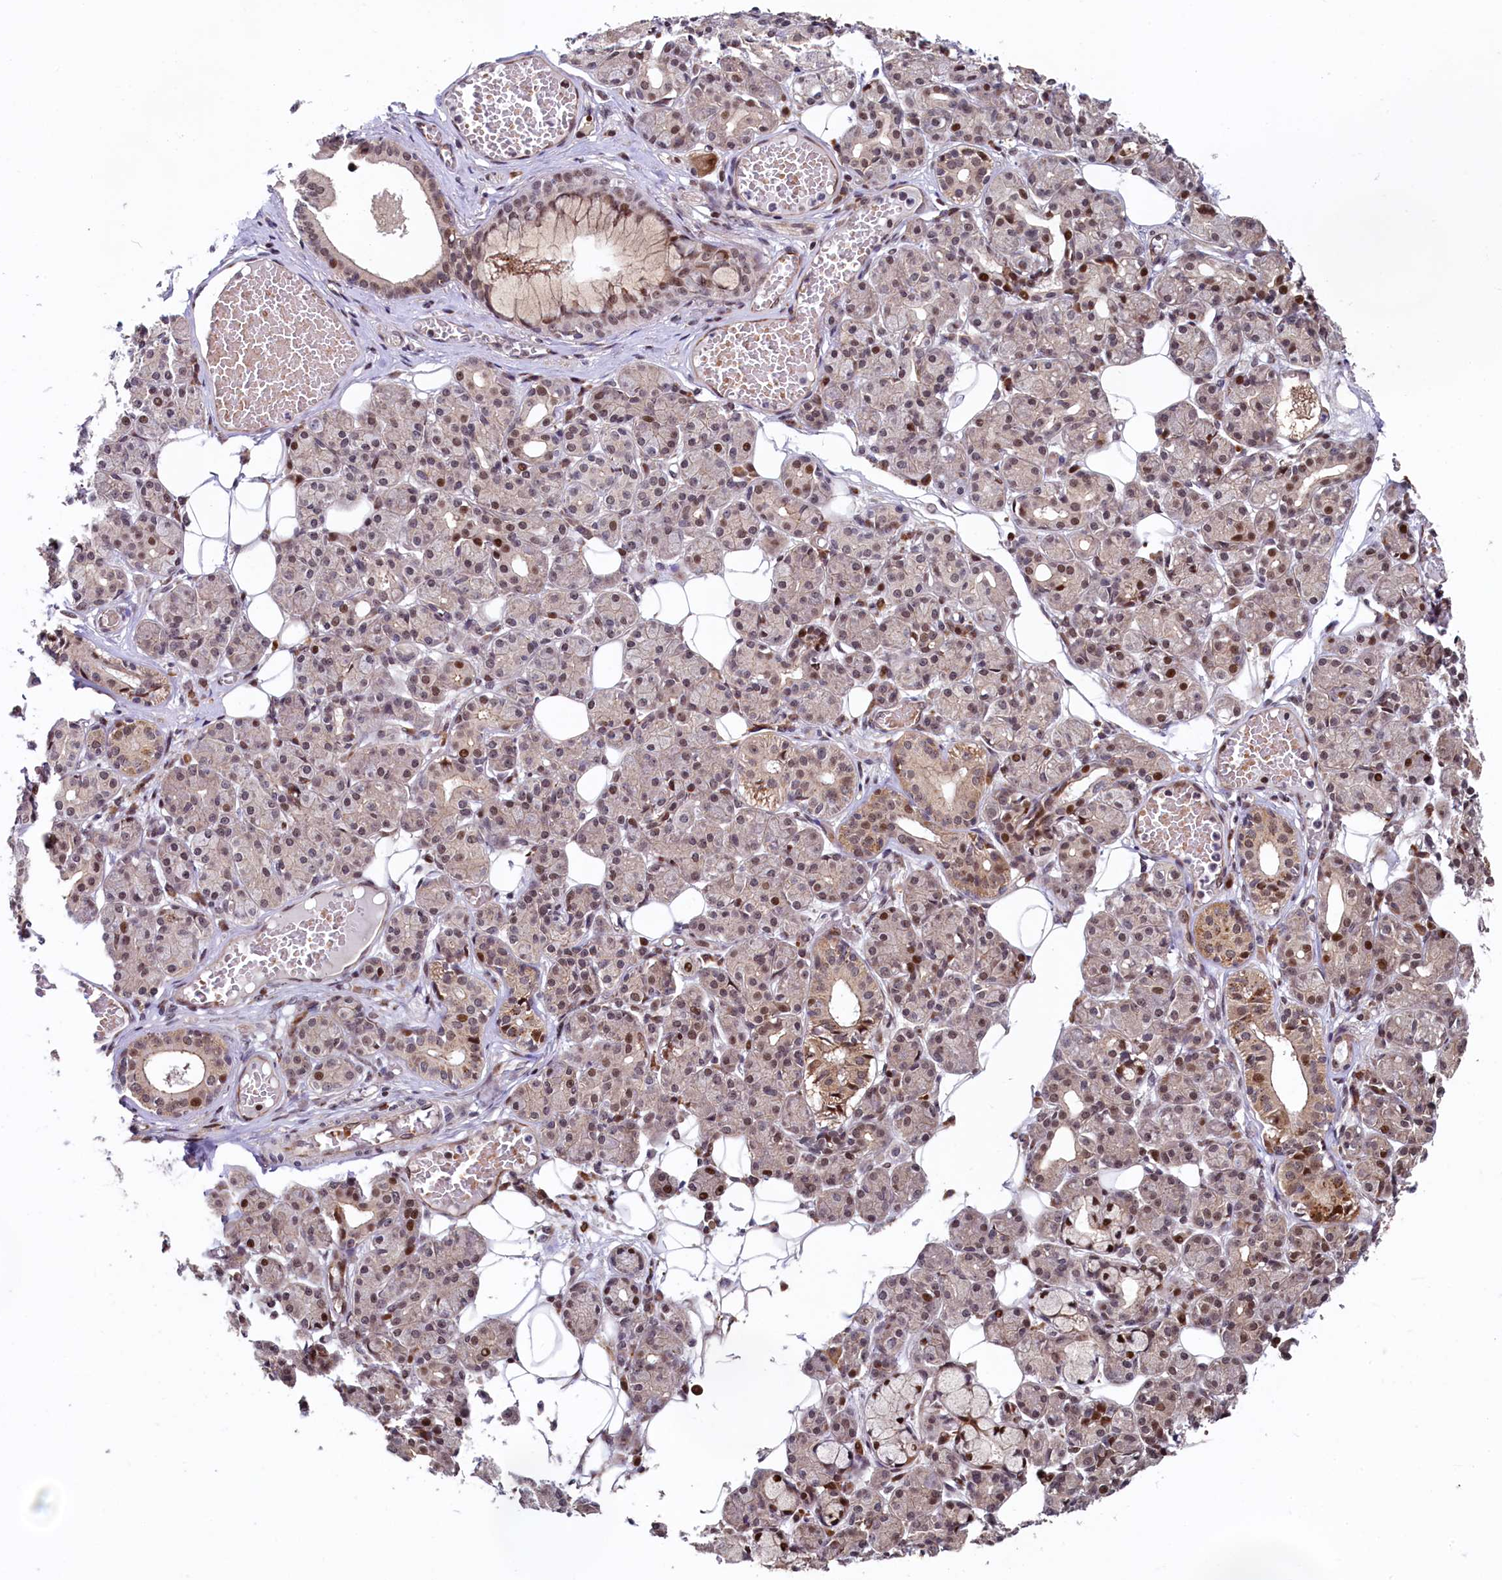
{"staining": {"intensity": "moderate", "quantity": "25%-75%", "location": "nuclear"}, "tissue": "salivary gland", "cell_type": "Glandular cells", "image_type": "normal", "snomed": [{"axis": "morphology", "description": "Normal tissue, NOS"}, {"axis": "topography", "description": "Salivary gland"}], "caption": "The histopathology image demonstrates a brown stain indicating the presence of a protein in the nuclear of glandular cells in salivary gland.", "gene": "LEO1", "patient": {"sex": "male", "age": 63}}